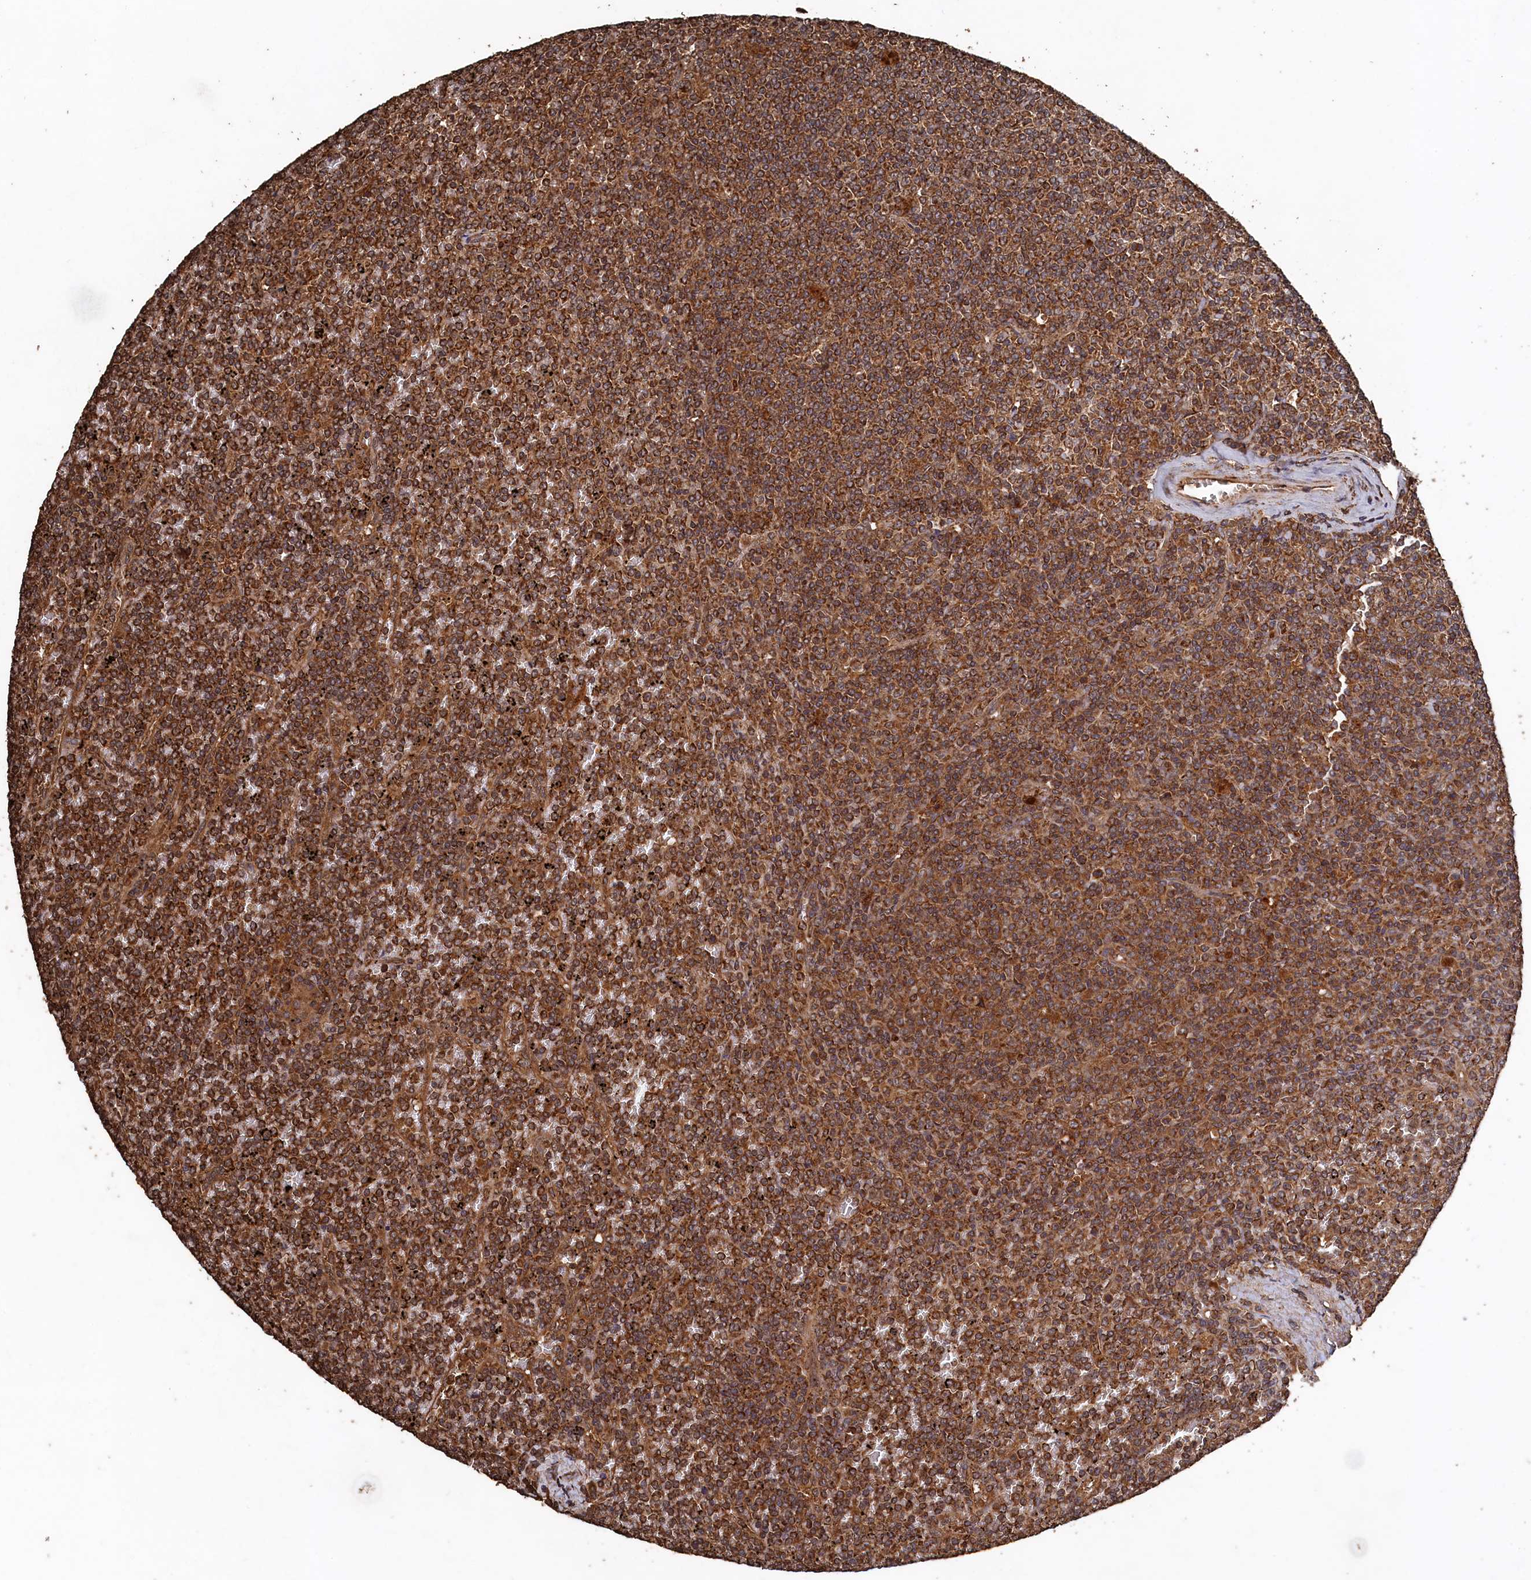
{"staining": {"intensity": "strong", "quantity": ">75%", "location": "cytoplasmic/membranous"}, "tissue": "lymphoma", "cell_type": "Tumor cells", "image_type": "cancer", "snomed": [{"axis": "morphology", "description": "Malignant lymphoma, non-Hodgkin's type, Low grade"}, {"axis": "topography", "description": "Spleen"}], "caption": "Human lymphoma stained with a protein marker displays strong staining in tumor cells.", "gene": "SNX33", "patient": {"sex": "female", "age": 19}}